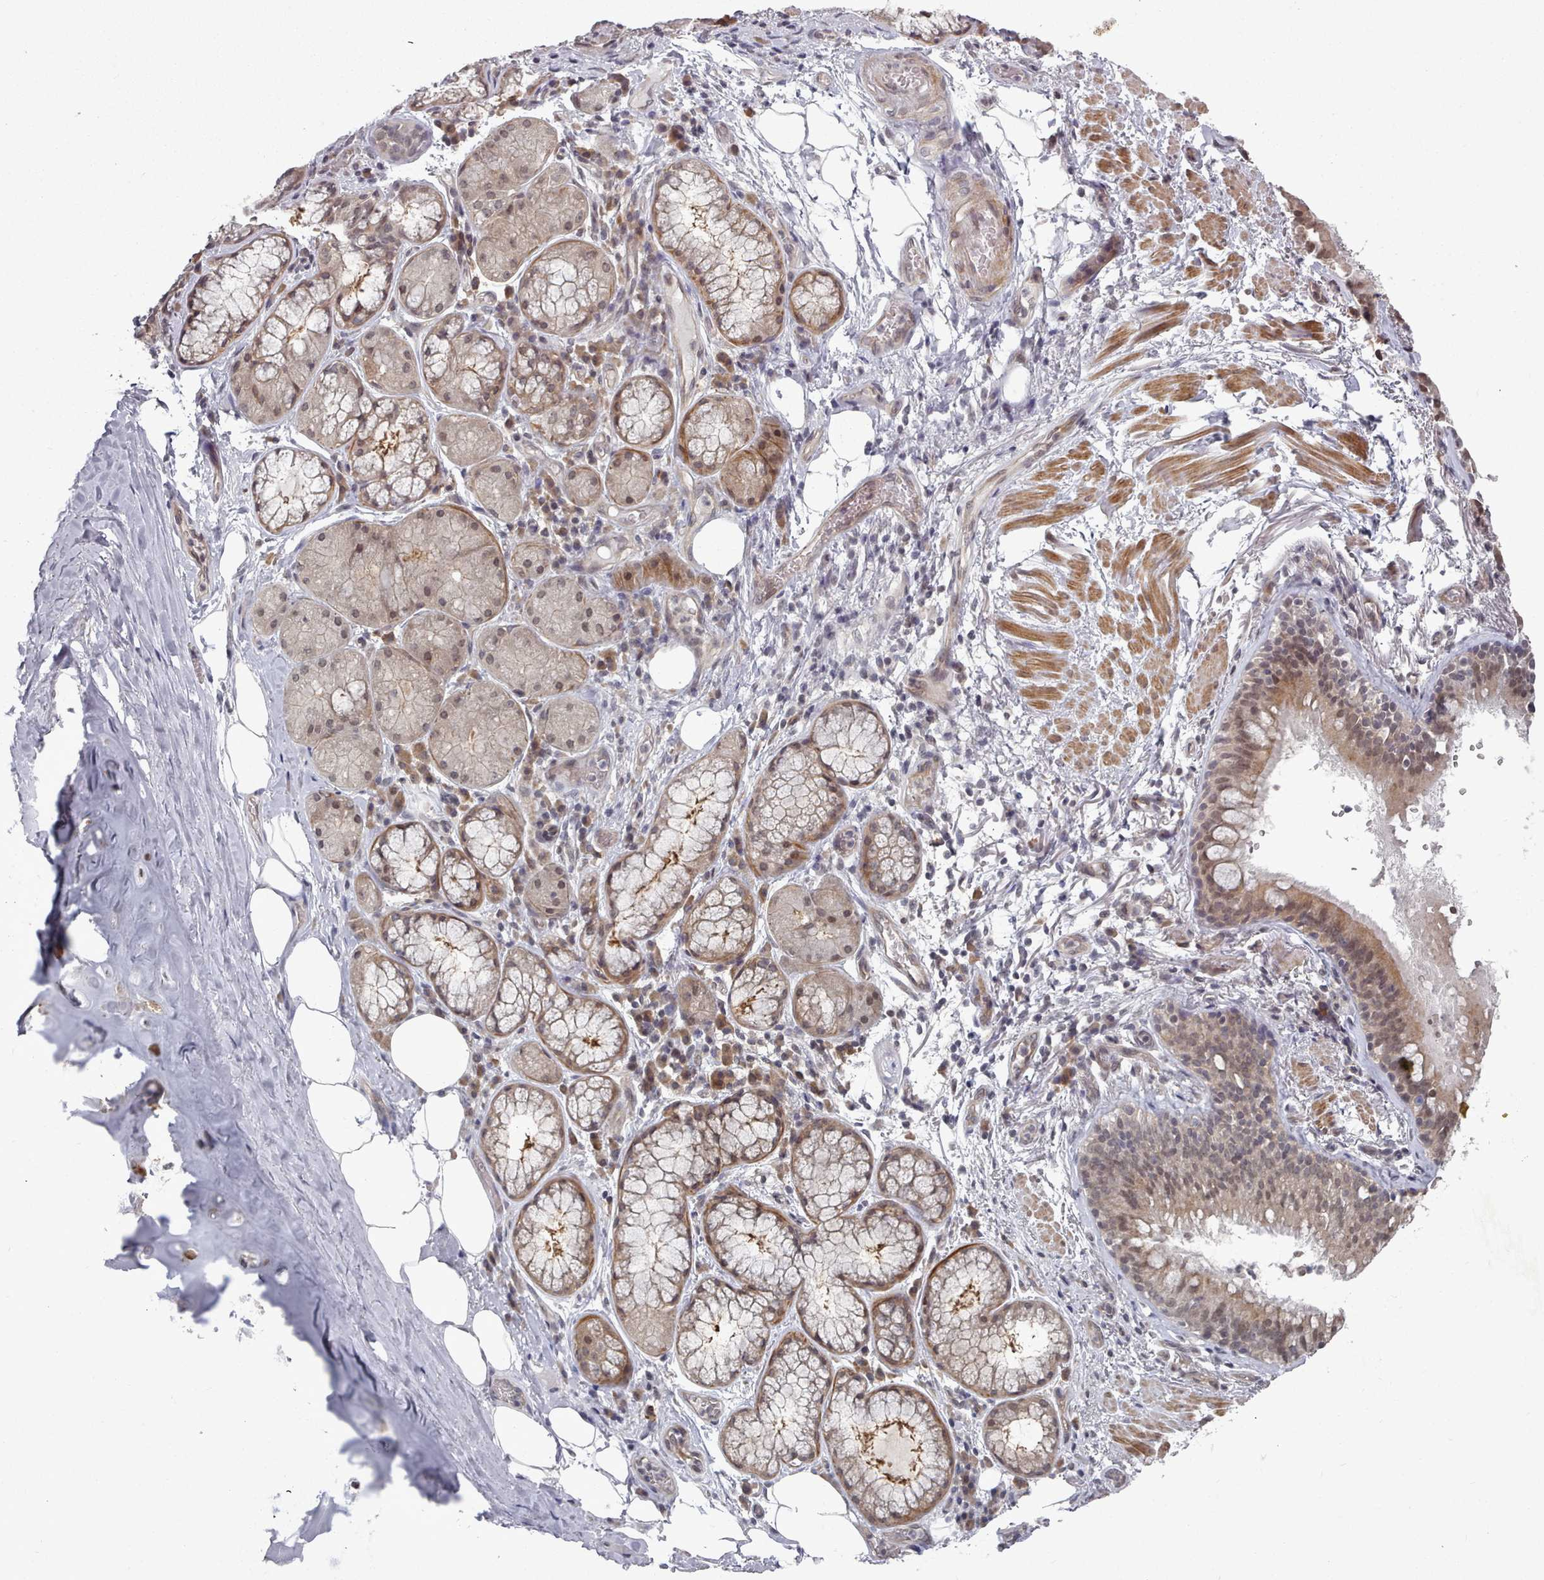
{"staining": {"intensity": "negative", "quantity": "none", "location": "none"}, "tissue": "adipose tissue", "cell_type": "Adipocytes", "image_type": "normal", "snomed": [{"axis": "morphology", "description": "Normal tissue, NOS"}, {"axis": "topography", "description": "Lymph node"}, {"axis": "topography", "description": "Cartilage tissue"}, {"axis": "topography", "description": "Bronchus"}], "caption": "This is an immunohistochemistry histopathology image of unremarkable human adipose tissue. There is no staining in adipocytes.", "gene": "HYAL3", "patient": {"sex": "male", "age": 63}}